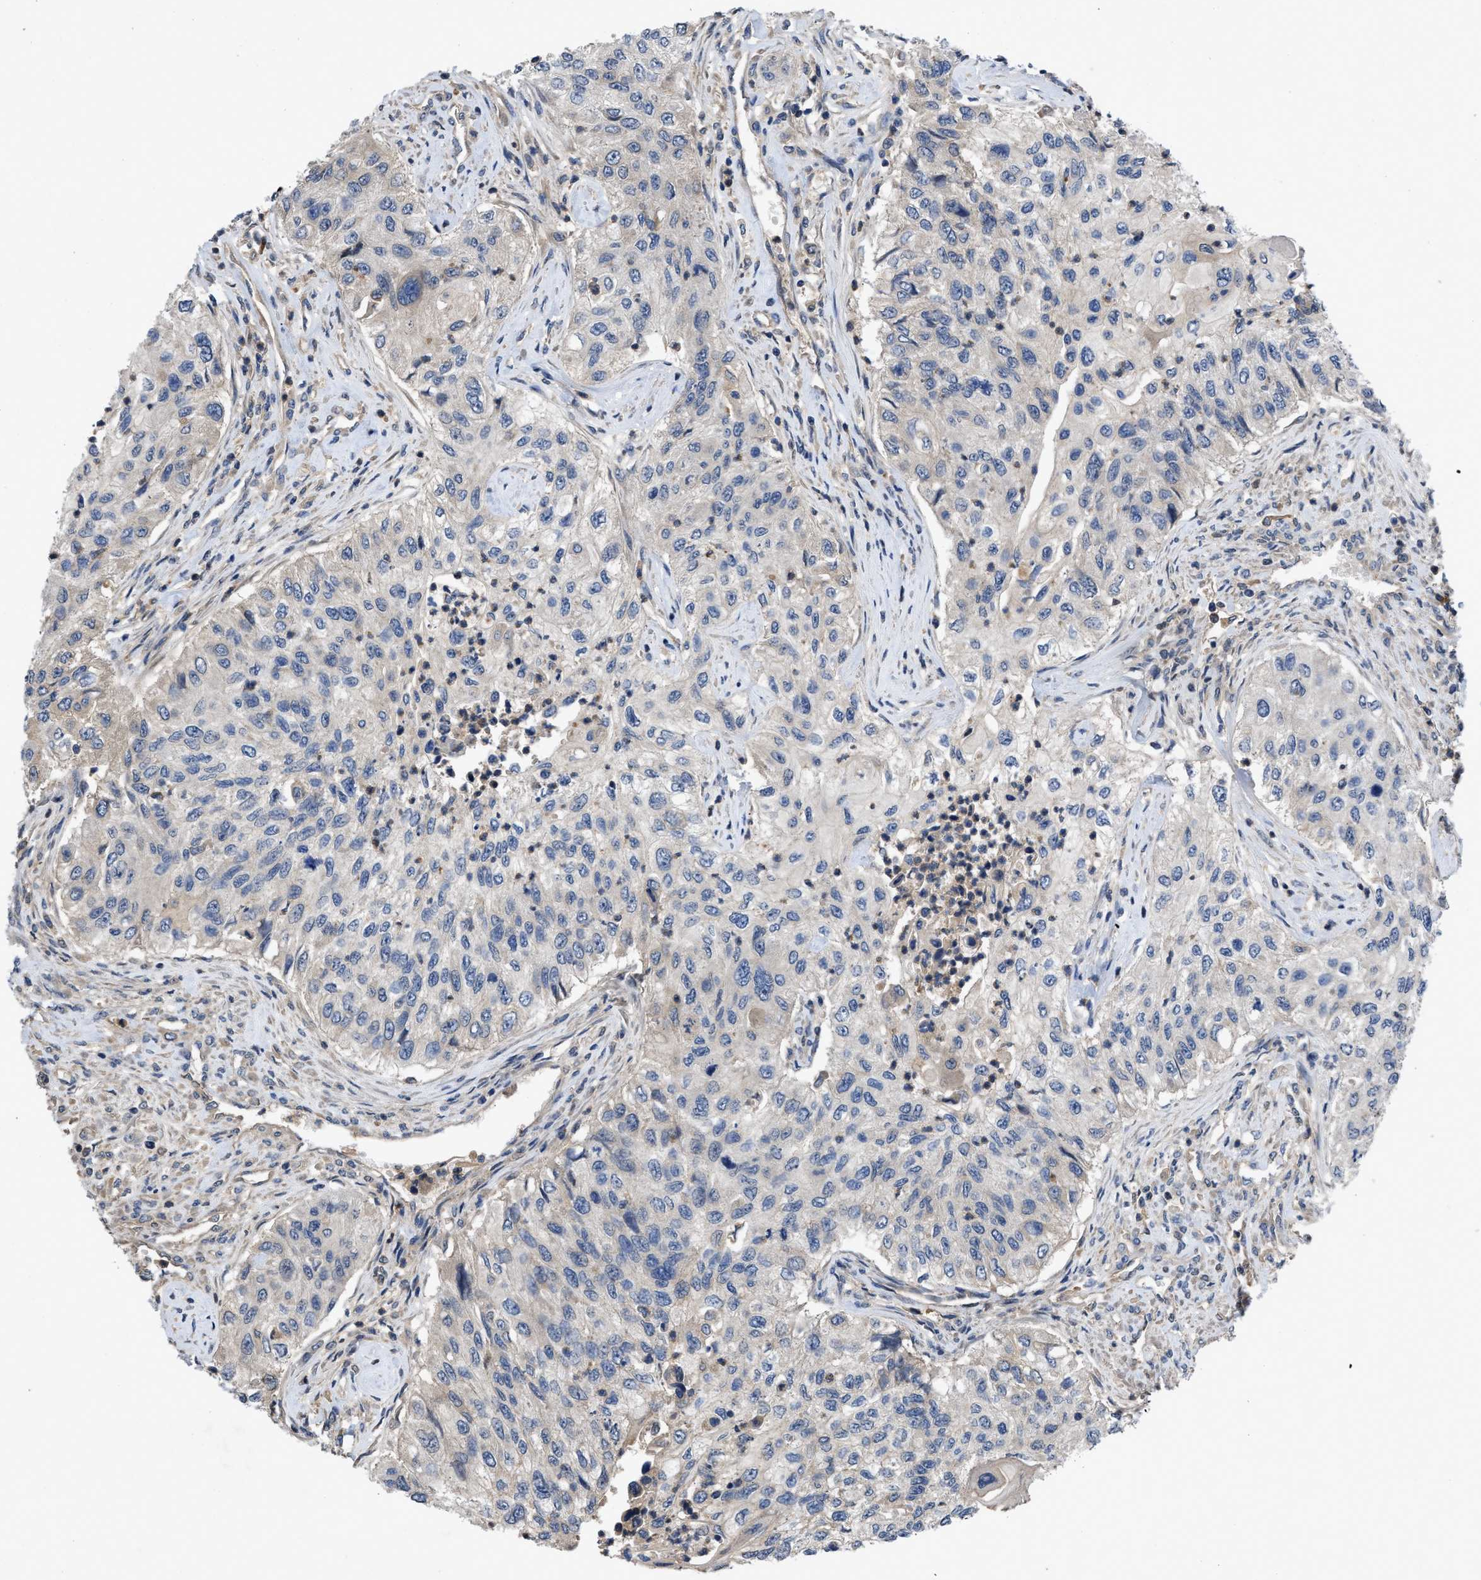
{"staining": {"intensity": "negative", "quantity": "none", "location": "none"}, "tissue": "urothelial cancer", "cell_type": "Tumor cells", "image_type": "cancer", "snomed": [{"axis": "morphology", "description": "Urothelial carcinoma, High grade"}, {"axis": "topography", "description": "Urinary bladder"}], "caption": "The micrograph demonstrates no significant positivity in tumor cells of high-grade urothelial carcinoma.", "gene": "VPS4A", "patient": {"sex": "female", "age": 60}}